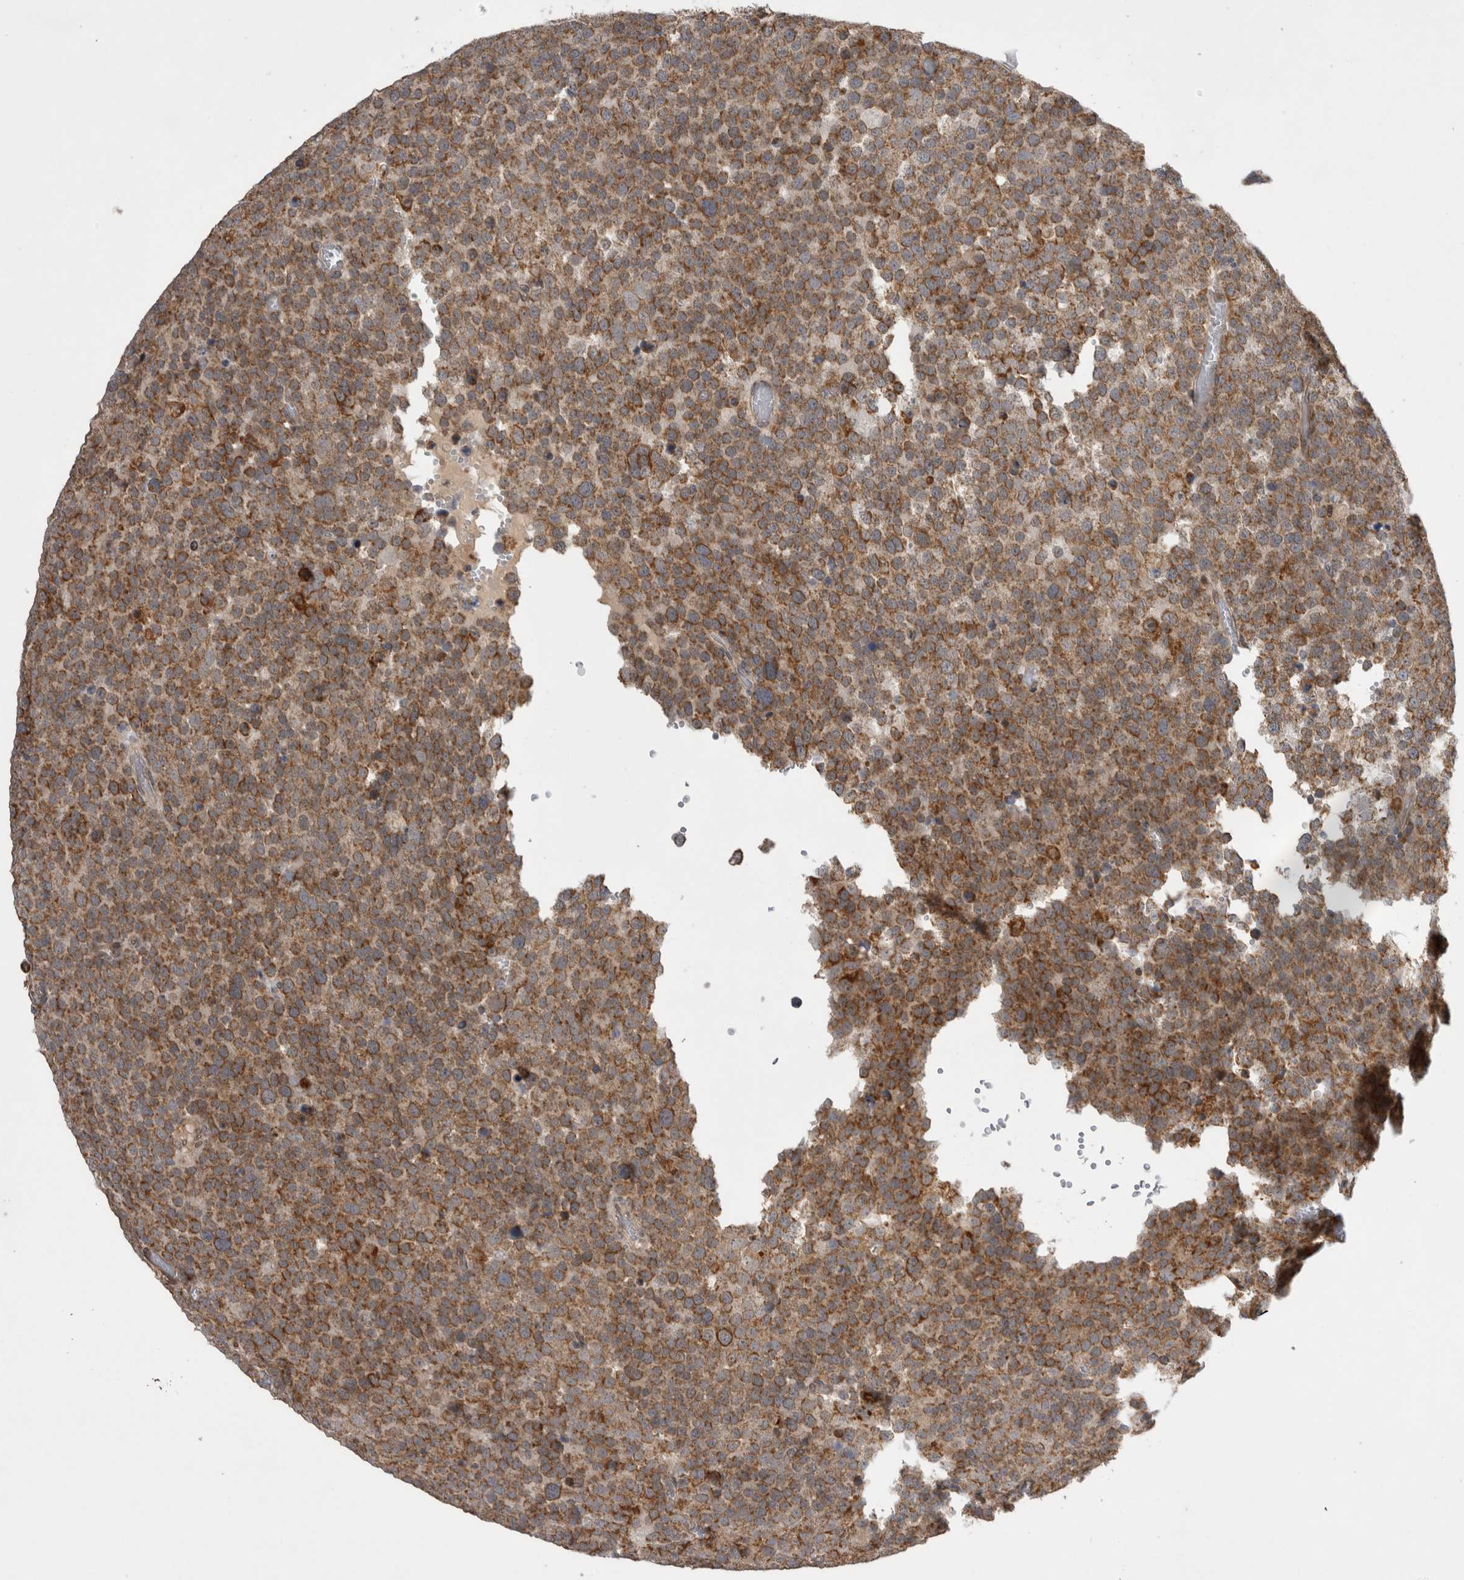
{"staining": {"intensity": "moderate", "quantity": ">75%", "location": "cytoplasmic/membranous"}, "tissue": "testis cancer", "cell_type": "Tumor cells", "image_type": "cancer", "snomed": [{"axis": "morphology", "description": "Seminoma, NOS"}, {"axis": "topography", "description": "Testis"}], "caption": "This is an image of immunohistochemistry (IHC) staining of seminoma (testis), which shows moderate positivity in the cytoplasmic/membranous of tumor cells.", "gene": "KCNIP1", "patient": {"sex": "male", "age": 71}}